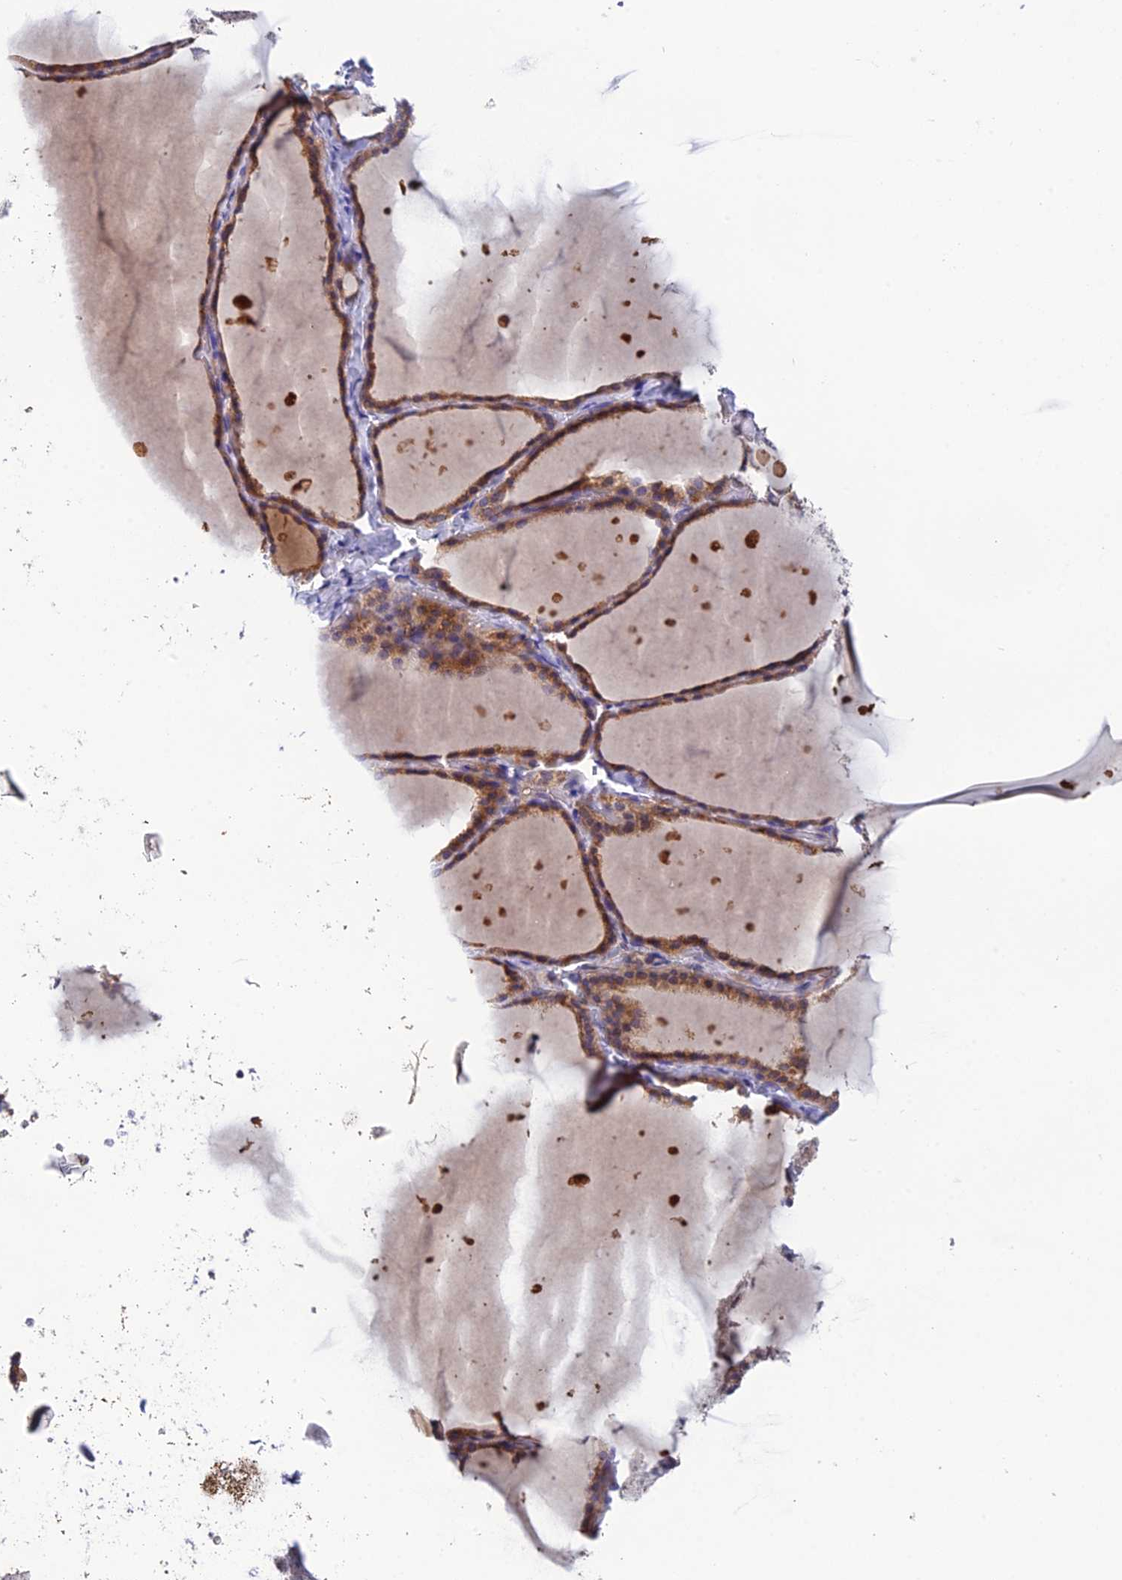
{"staining": {"intensity": "moderate", "quantity": ">75%", "location": "cytoplasmic/membranous"}, "tissue": "thyroid gland", "cell_type": "Glandular cells", "image_type": "normal", "snomed": [{"axis": "morphology", "description": "Normal tissue, NOS"}, {"axis": "topography", "description": "Thyroid gland"}], "caption": "Immunohistochemical staining of benign thyroid gland displays medium levels of moderate cytoplasmic/membranous expression in approximately >75% of glandular cells.", "gene": "PZP", "patient": {"sex": "female", "age": 44}}